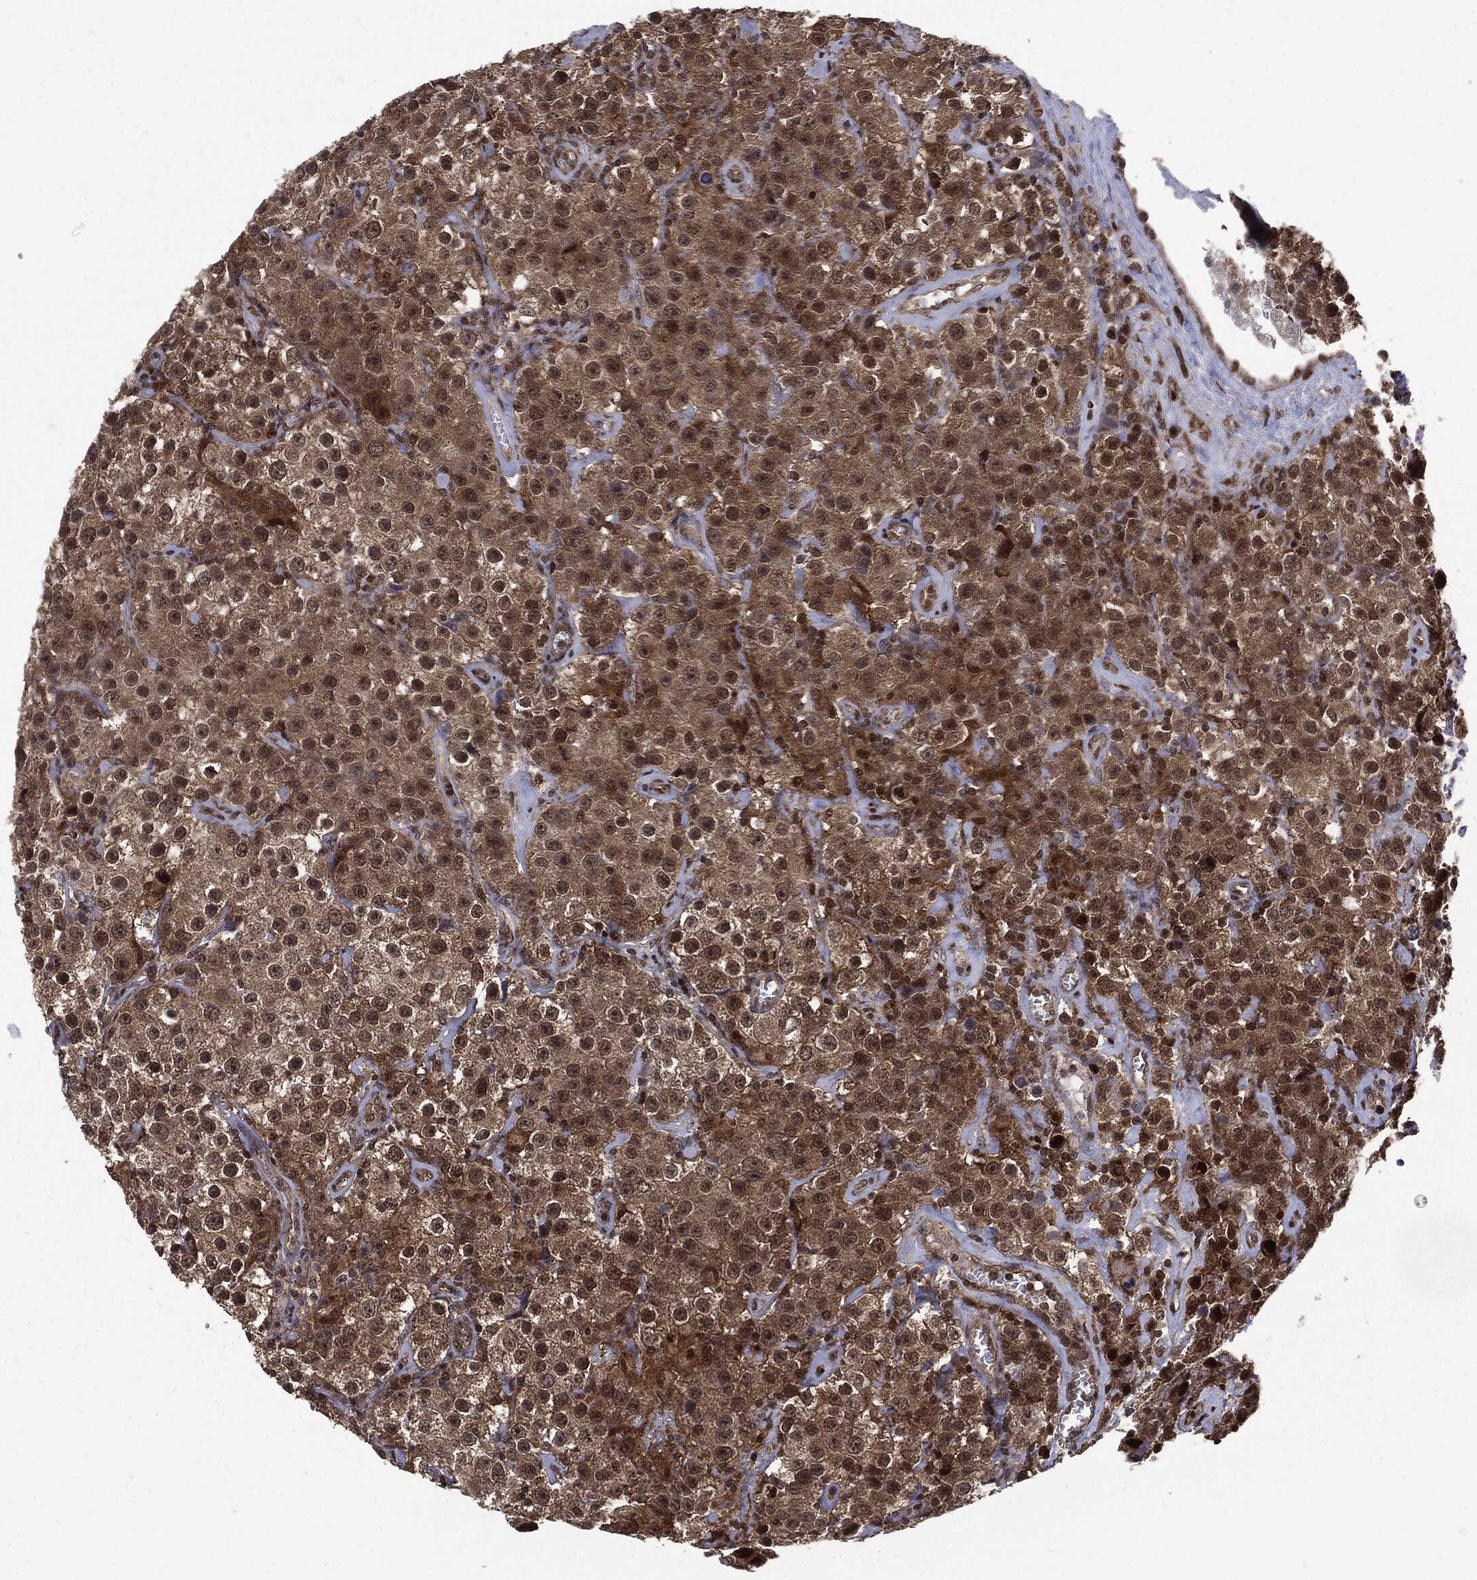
{"staining": {"intensity": "moderate", "quantity": ">75%", "location": "cytoplasmic/membranous,nuclear"}, "tissue": "testis cancer", "cell_type": "Tumor cells", "image_type": "cancer", "snomed": [{"axis": "morphology", "description": "Seminoma, NOS"}, {"axis": "topography", "description": "Testis"}], "caption": "Immunohistochemical staining of human testis seminoma displays moderate cytoplasmic/membranous and nuclear protein staining in approximately >75% of tumor cells. The protein of interest is shown in brown color, while the nuclei are stained blue.", "gene": "PTPA", "patient": {"sex": "male", "age": 52}}